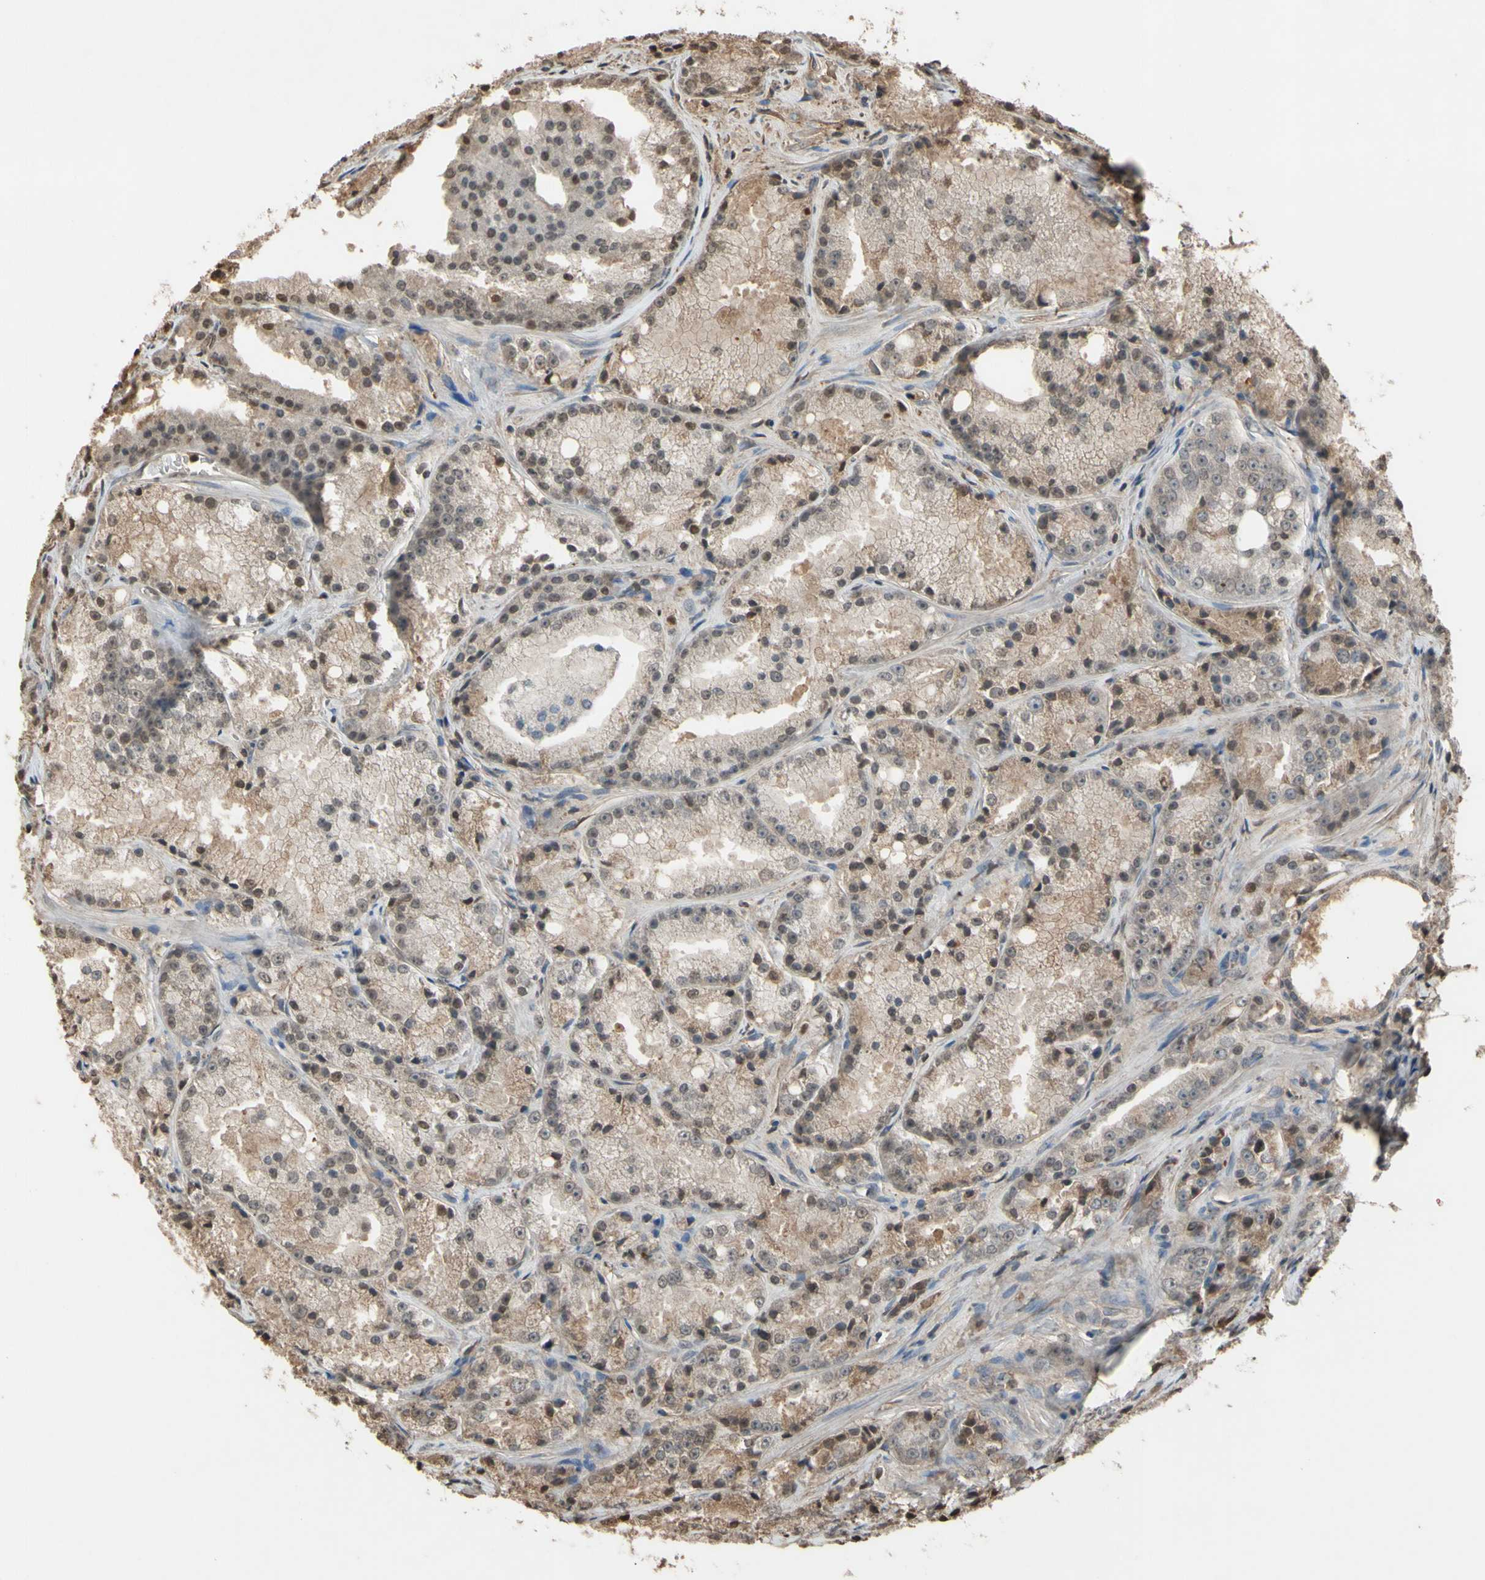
{"staining": {"intensity": "moderate", "quantity": ">75%", "location": "cytoplasmic/membranous"}, "tissue": "prostate cancer", "cell_type": "Tumor cells", "image_type": "cancer", "snomed": [{"axis": "morphology", "description": "Adenocarcinoma, Low grade"}, {"axis": "topography", "description": "Prostate"}], "caption": "Approximately >75% of tumor cells in human low-grade adenocarcinoma (prostate) demonstrate moderate cytoplasmic/membranous protein staining as visualized by brown immunohistochemical staining.", "gene": "TIMP2", "patient": {"sex": "male", "age": 64}}